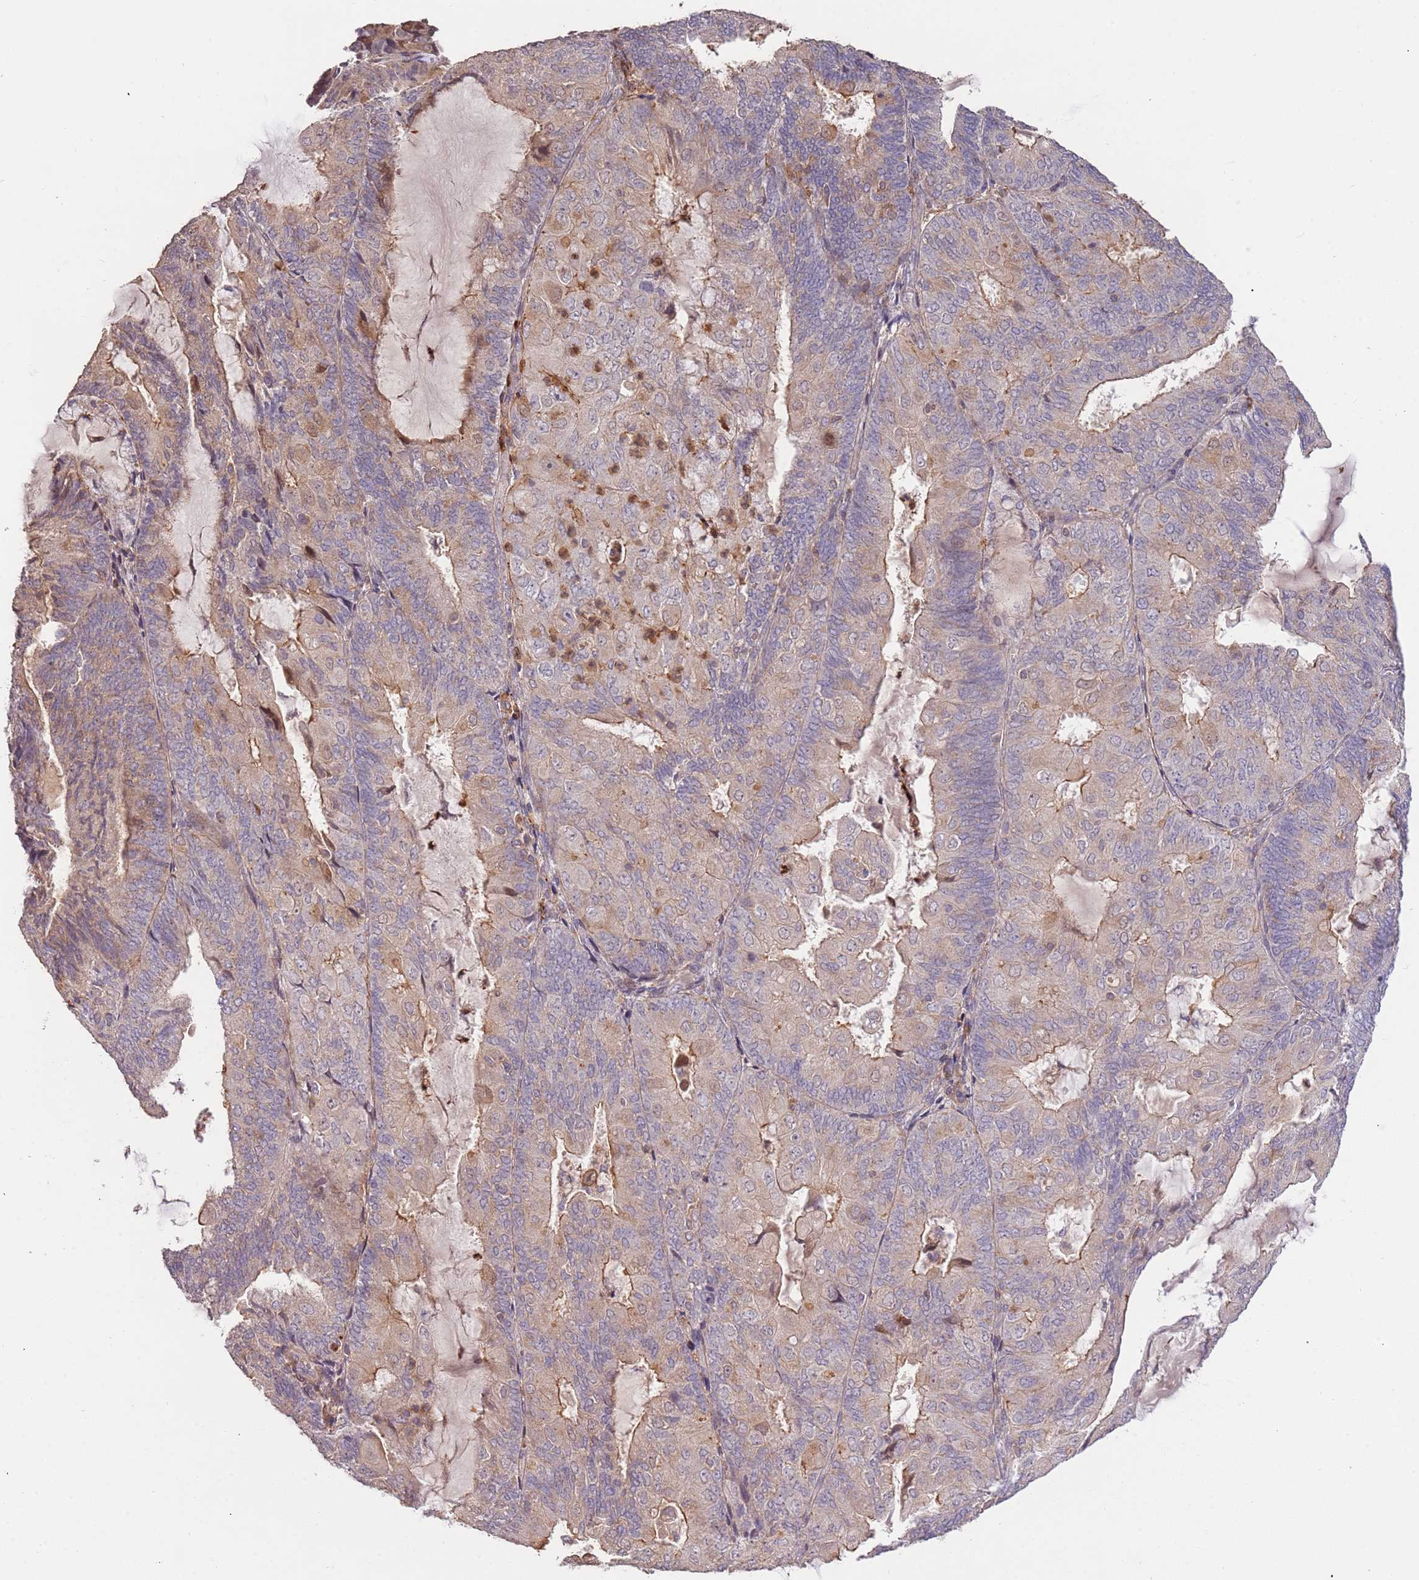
{"staining": {"intensity": "moderate", "quantity": "<25%", "location": "cytoplasmic/membranous"}, "tissue": "endometrial cancer", "cell_type": "Tumor cells", "image_type": "cancer", "snomed": [{"axis": "morphology", "description": "Adenocarcinoma, NOS"}, {"axis": "topography", "description": "Endometrium"}], "caption": "Approximately <25% of tumor cells in endometrial cancer exhibit moderate cytoplasmic/membranous protein expression as visualized by brown immunohistochemical staining.", "gene": "SLC16A4", "patient": {"sex": "female", "age": 81}}